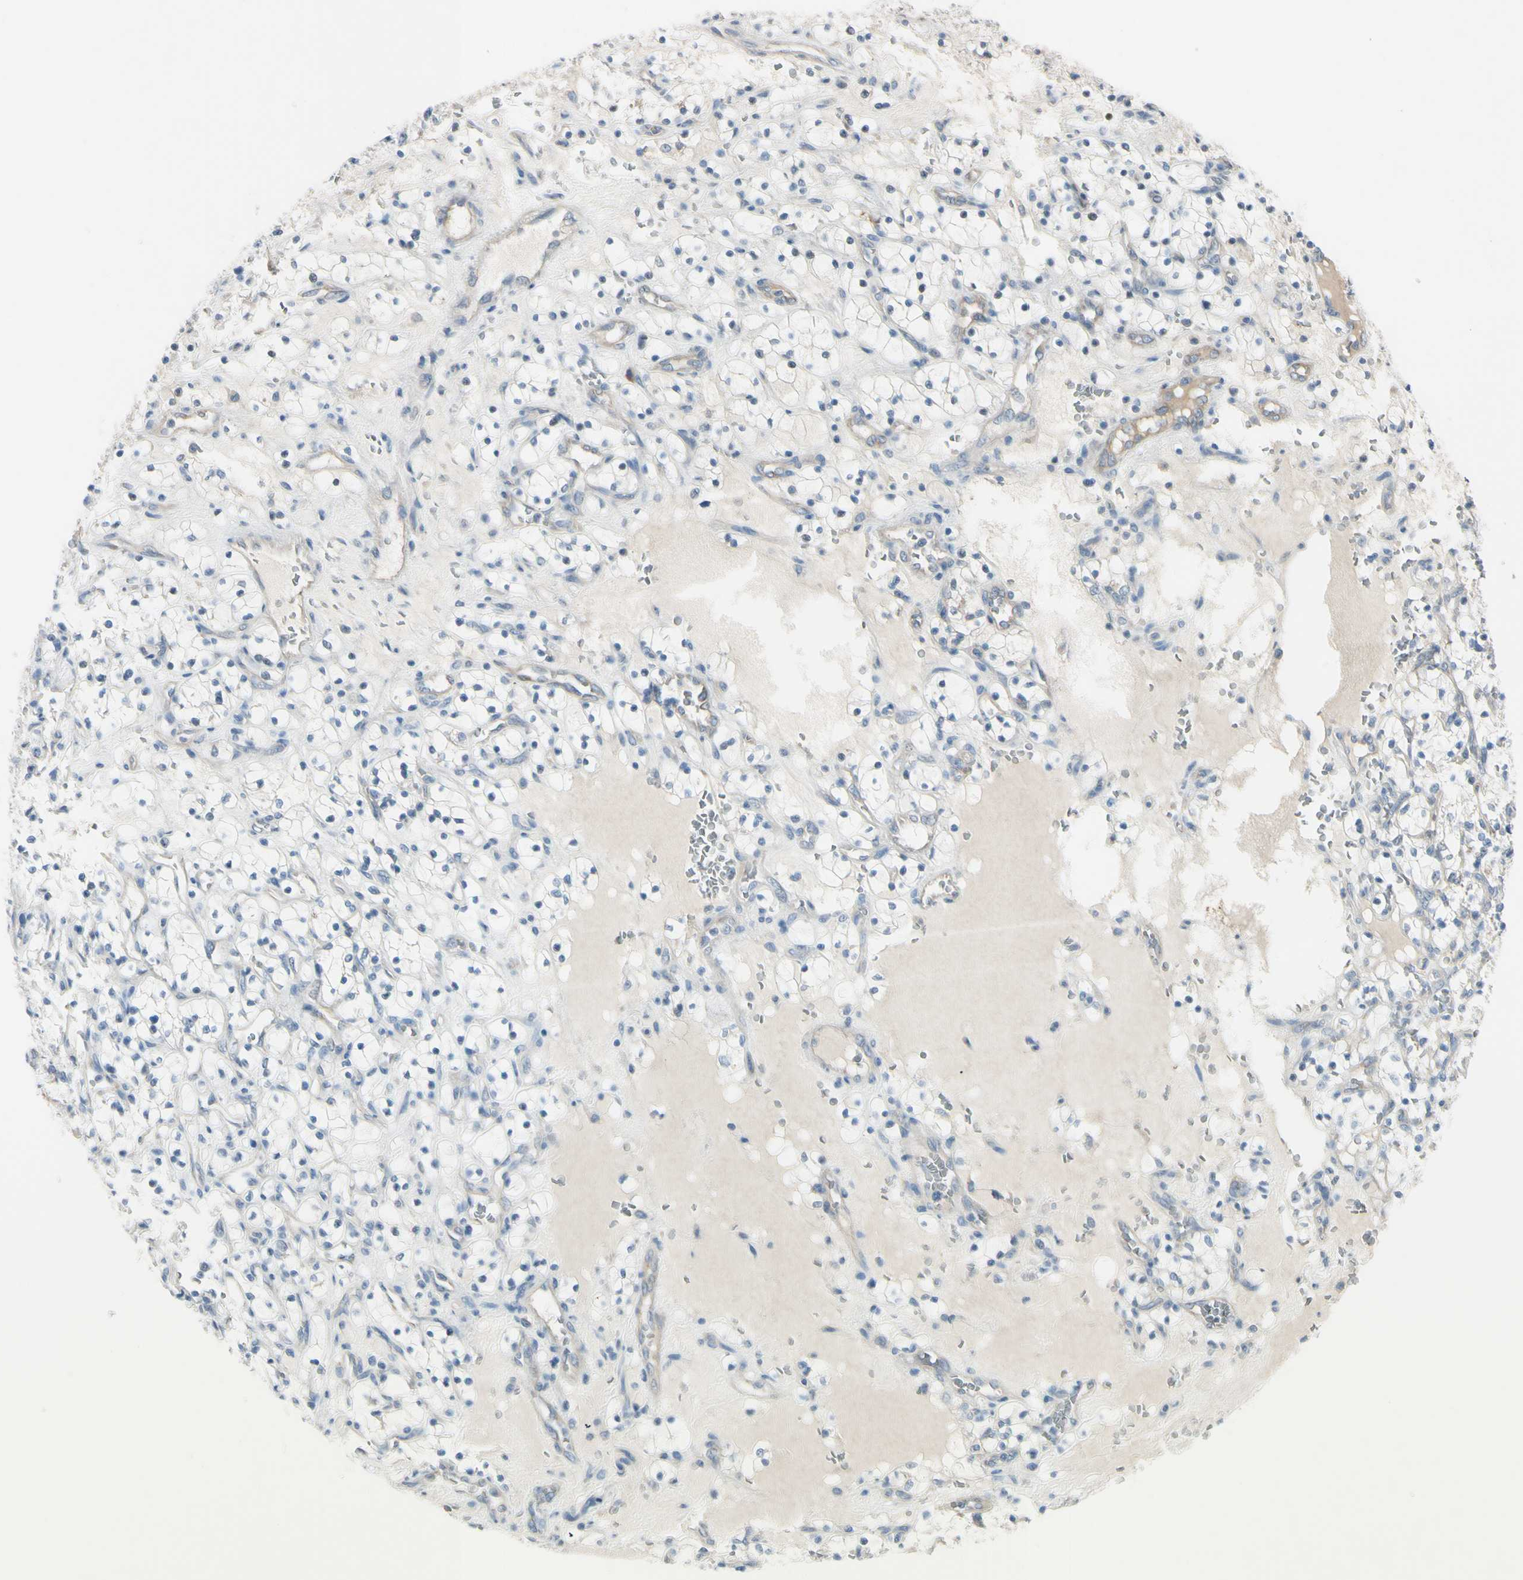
{"staining": {"intensity": "negative", "quantity": "none", "location": "none"}, "tissue": "renal cancer", "cell_type": "Tumor cells", "image_type": "cancer", "snomed": [{"axis": "morphology", "description": "Adenocarcinoma, NOS"}, {"axis": "topography", "description": "Kidney"}], "caption": "High power microscopy image of an immunohistochemistry photomicrograph of adenocarcinoma (renal), revealing no significant positivity in tumor cells. Brightfield microscopy of immunohistochemistry stained with DAB (brown) and hematoxylin (blue), captured at high magnification.", "gene": "AATK", "patient": {"sex": "female", "age": 69}}